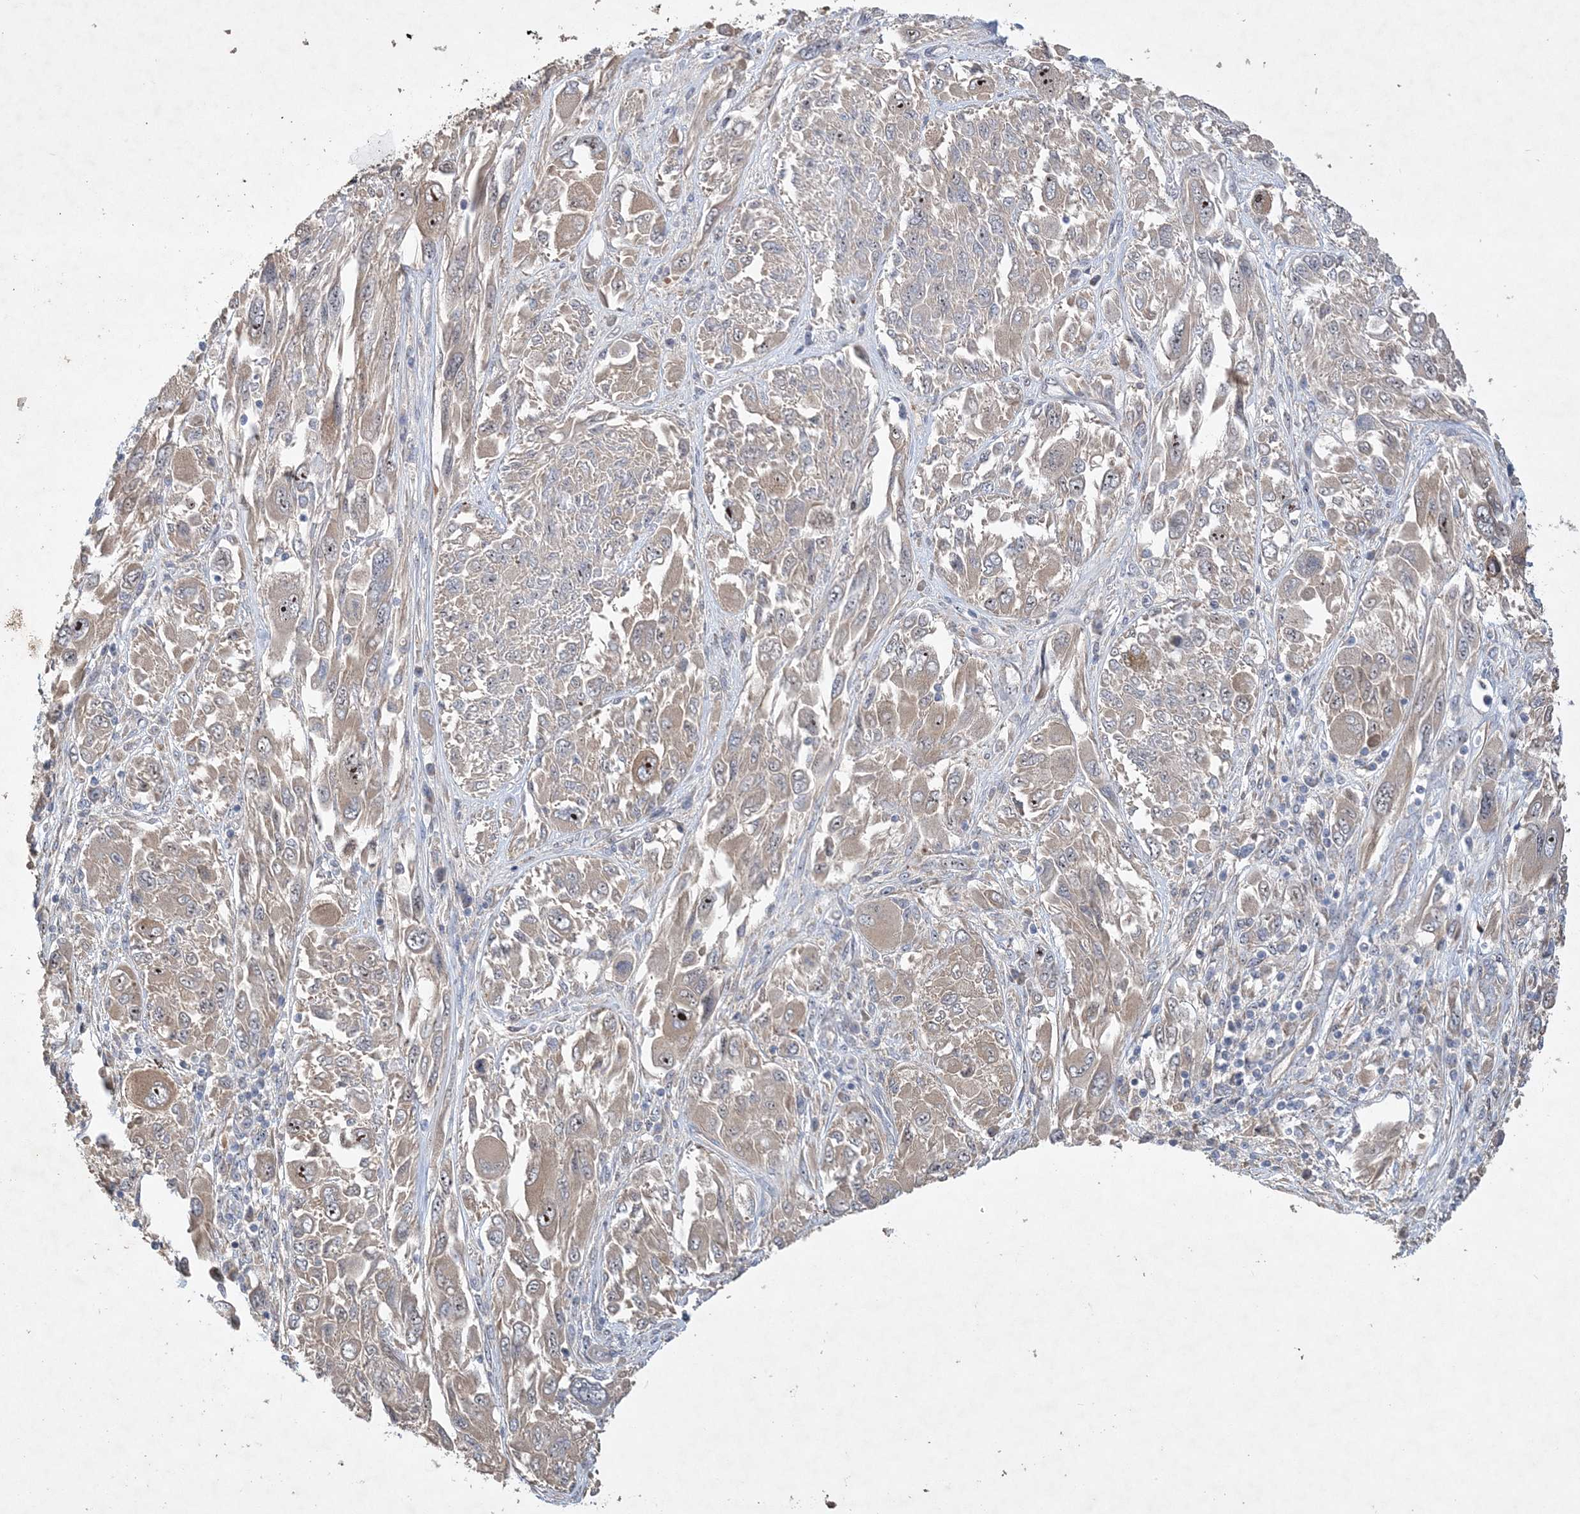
{"staining": {"intensity": "moderate", "quantity": "<25%", "location": "nuclear"}, "tissue": "melanoma", "cell_type": "Tumor cells", "image_type": "cancer", "snomed": [{"axis": "morphology", "description": "Malignant melanoma, NOS"}, {"axis": "topography", "description": "Skin"}], "caption": "This photomicrograph exhibits IHC staining of melanoma, with low moderate nuclear staining in about <25% of tumor cells.", "gene": "FEZ2", "patient": {"sex": "female", "age": 91}}